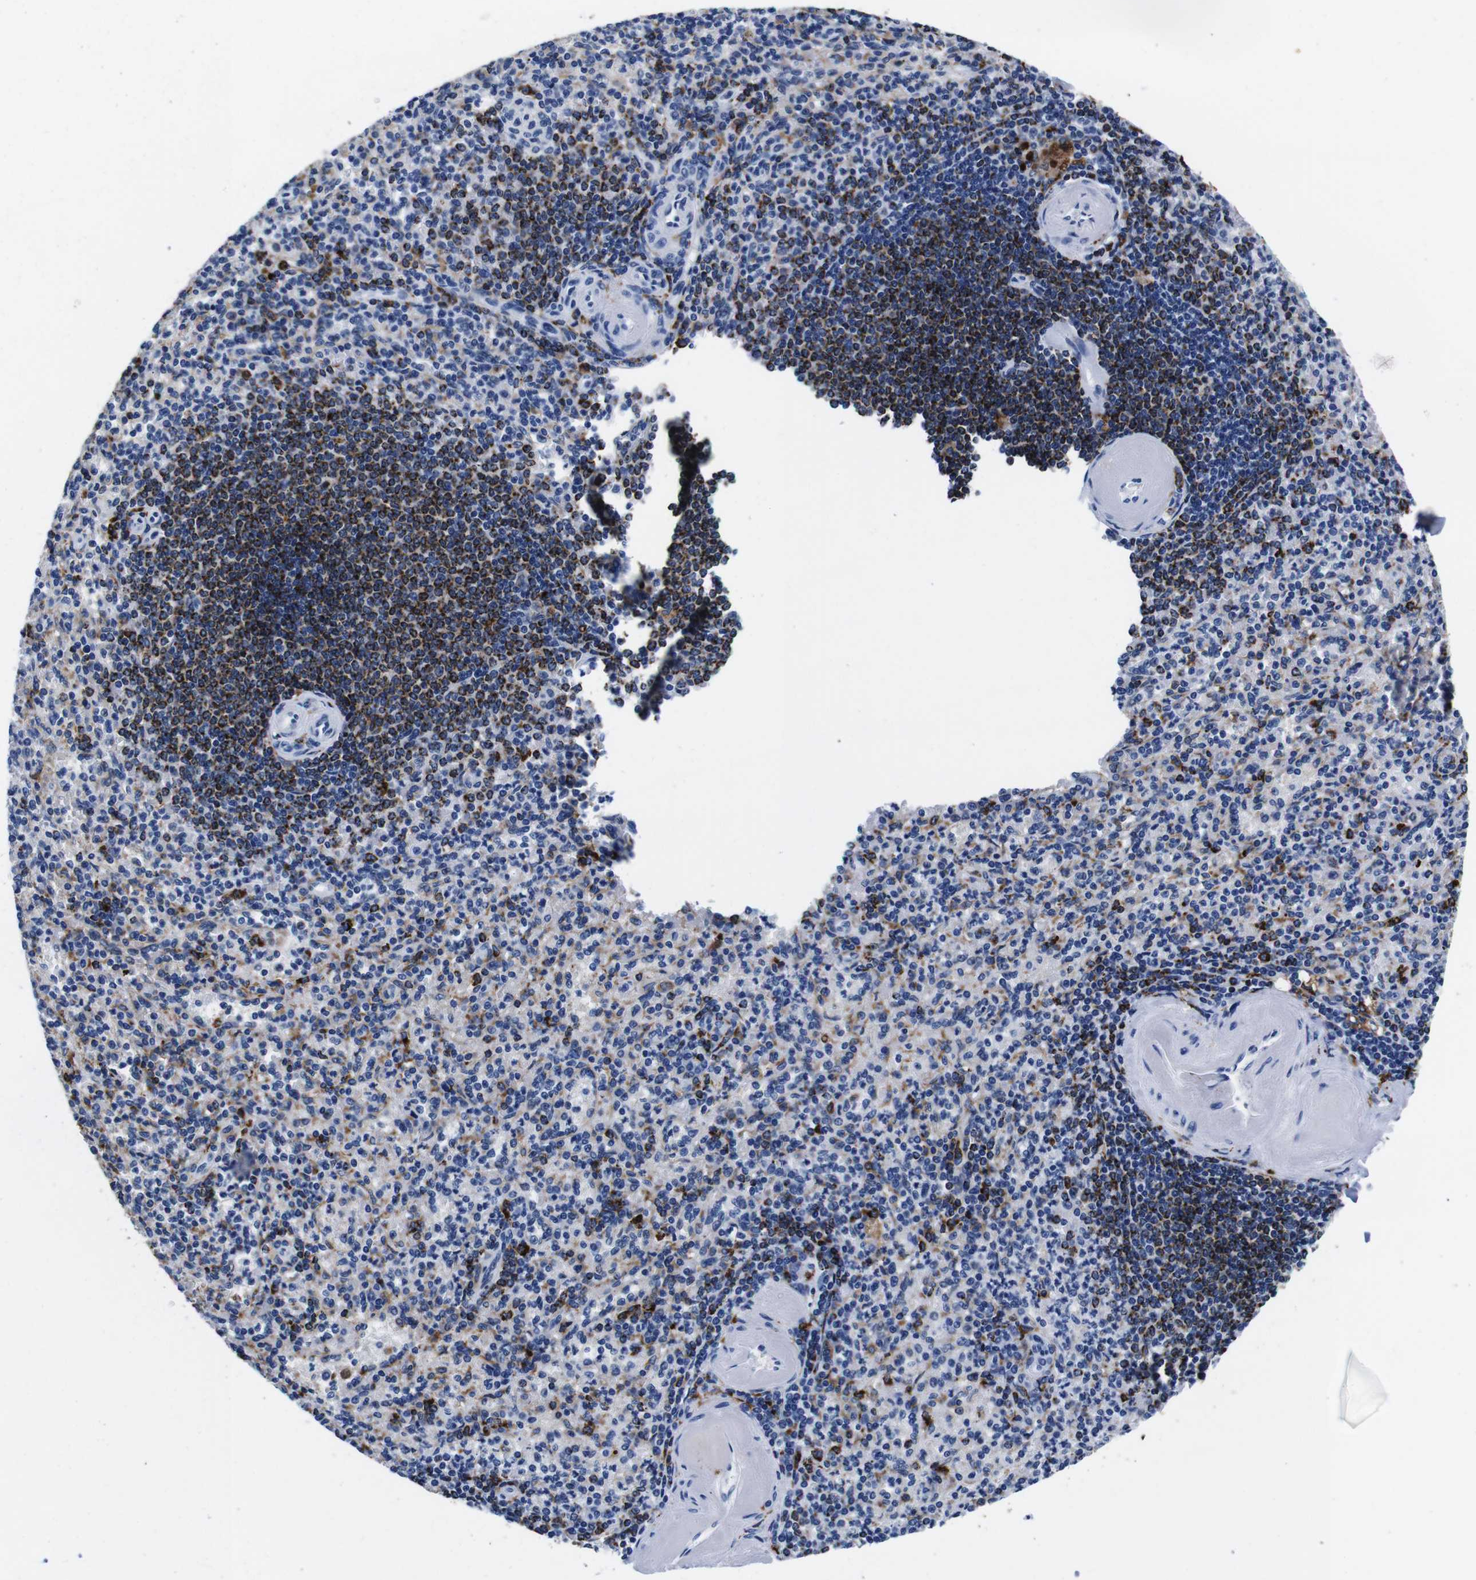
{"staining": {"intensity": "moderate", "quantity": "25%-75%", "location": "cytoplasmic/membranous"}, "tissue": "spleen", "cell_type": "Cells in red pulp", "image_type": "normal", "snomed": [{"axis": "morphology", "description": "Normal tissue, NOS"}, {"axis": "topography", "description": "Spleen"}], "caption": "A brown stain shows moderate cytoplasmic/membranous expression of a protein in cells in red pulp of benign human spleen. (DAB IHC, brown staining for protein, blue staining for nuclei).", "gene": "ENSG00000248993", "patient": {"sex": "female", "age": 74}}